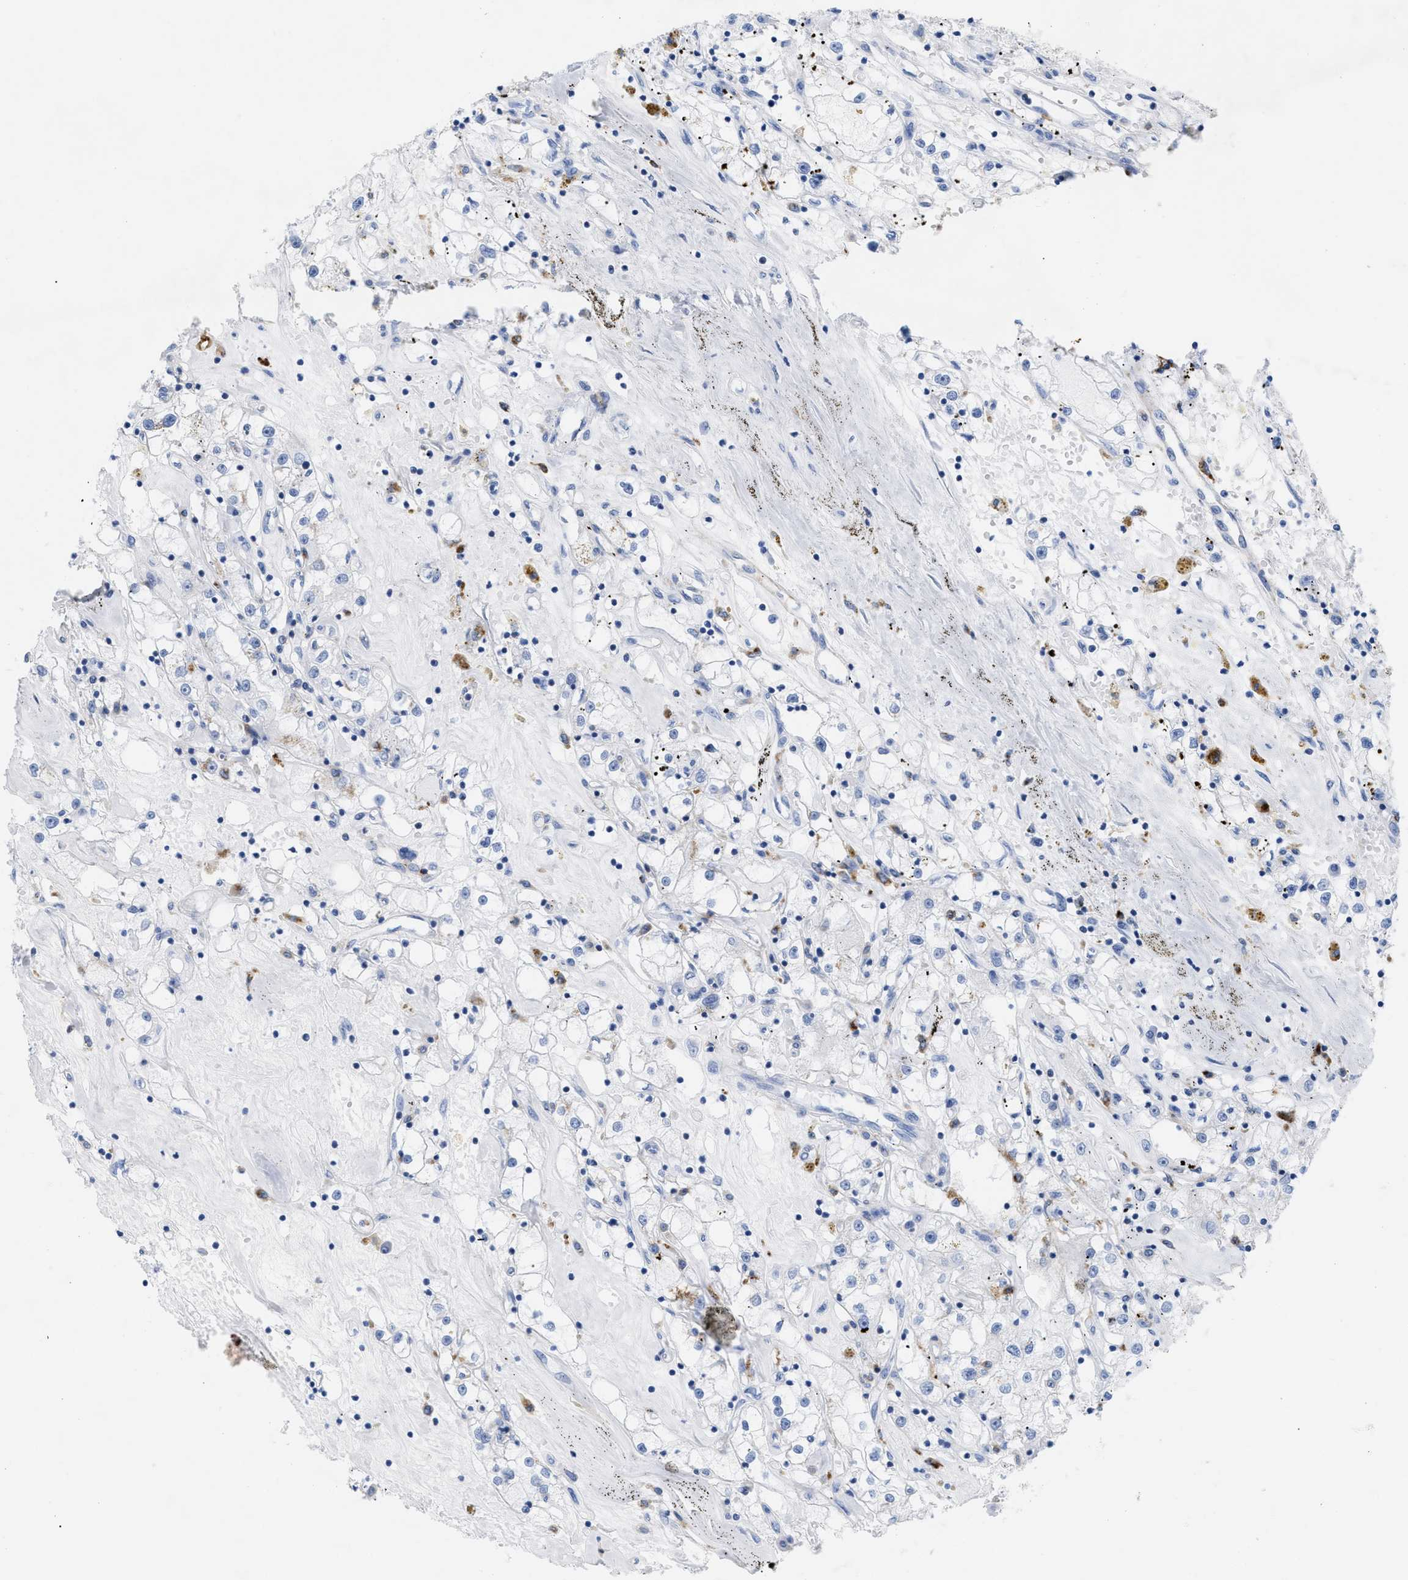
{"staining": {"intensity": "negative", "quantity": "none", "location": "none"}, "tissue": "renal cancer", "cell_type": "Tumor cells", "image_type": "cancer", "snomed": [{"axis": "morphology", "description": "Adenocarcinoma, NOS"}, {"axis": "topography", "description": "Kidney"}], "caption": "The micrograph reveals no staining of tumor cells in renal cancer. (Stains: DAB (3,3'-diaminobenzidine) IHC with hematoxylin counter stain, Microscopy: brightfield microscopy at high magnification).", "gene": "DRAM2", "patient": {"sex": "male", "age": 56}}